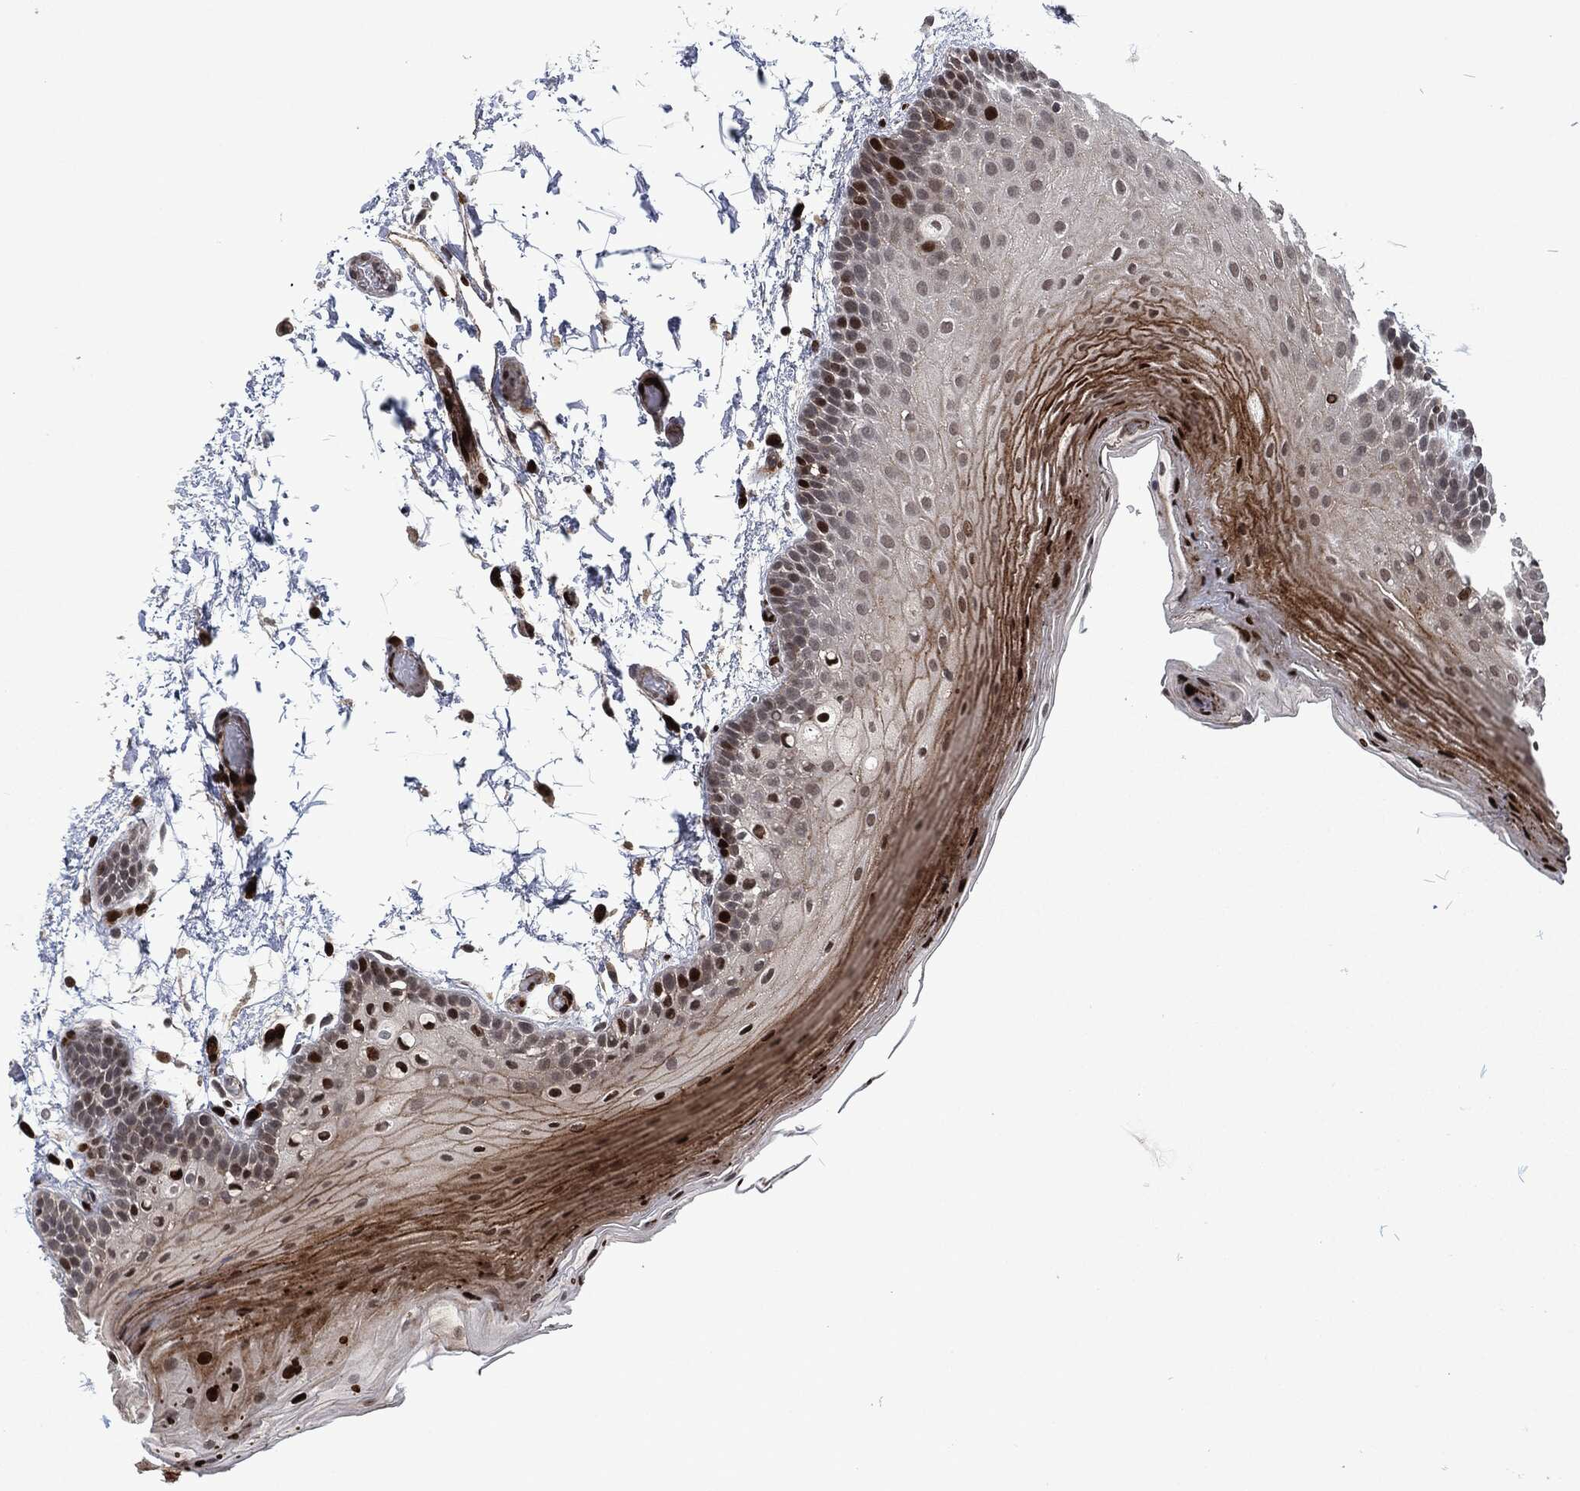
{"staining": {"intensity": "strong", "quantity": "<25%", "location": "cytoplasmic/membranous,nuclear"}, "tissue": "oral mucosa", "cell_type": "Squamous epithelial cells", "image_type": "normal", "snomed": [{"axis": "morphology", "description": "Normal tissue, NOS"}, {"axis": "topography", "description": "Oral tissue"}], "caption": "Unremarkable oral mucosa exhibits strong cytoplasmic/membranous,nuclear positivity in about <25% of squamous epithelial cells, visualized by immunohistochemistry. (IHC, brightfield microscopy, high magnification).", "gene": "EGFR", "patient": {"sex": "male", "age": 62}}